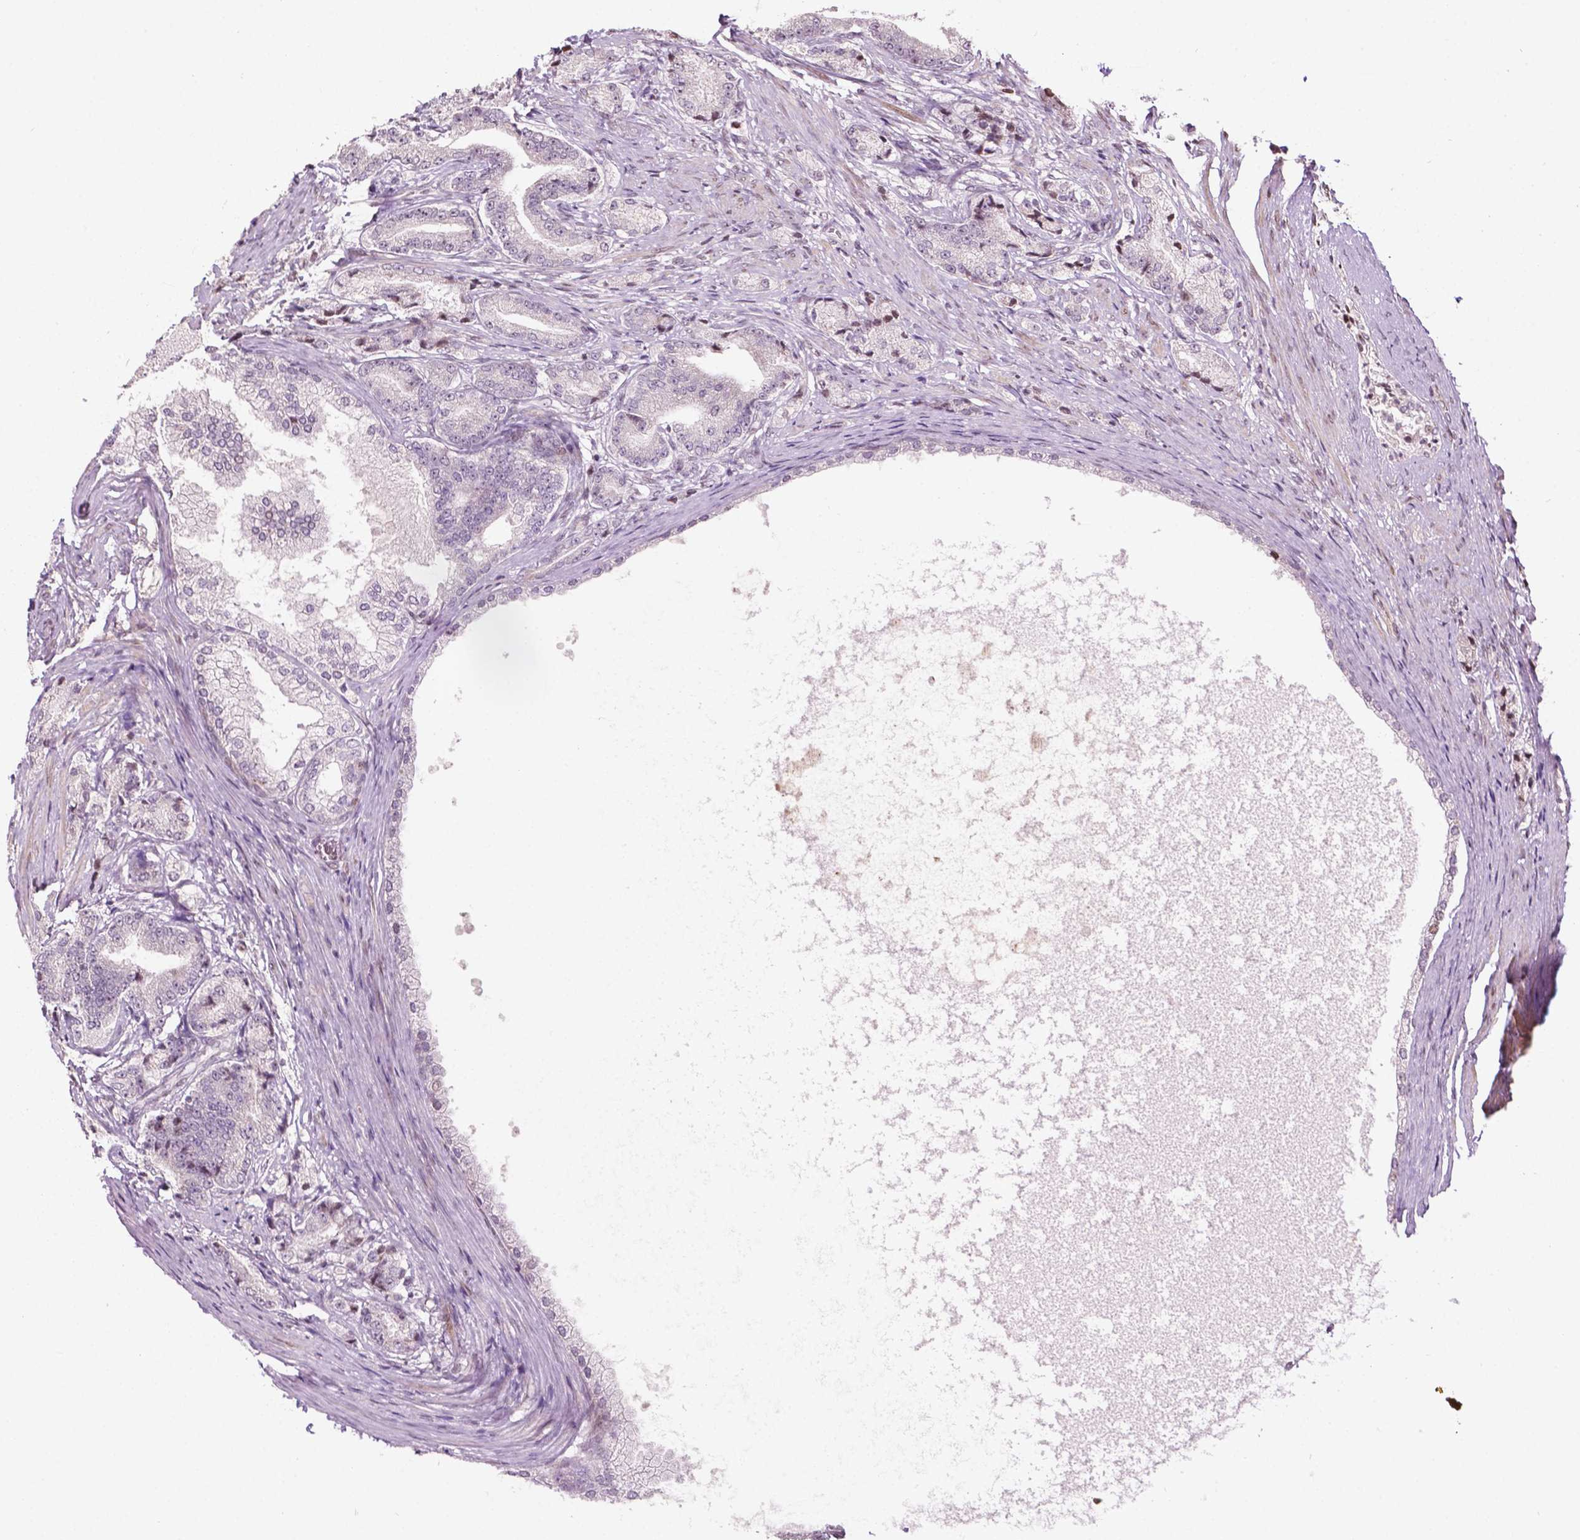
{"staining": {"intensity": "negative", "quantity": "none", "location": "none"}, "tissue": "prostate cancer", "cell_type": "Tumor cells", "image_type": "cancer", "snomed": [{"axis": "morphology", "description": "Adenocarcinoma, High grade"}, {"axis": "topography", "description": "Prostate and seminal vesicle, NOS"}], "caption": "There is no significant positivity in tumor cells of prostate cancer (adenocarcinoma (high-grade)). The staining was performed using DAB to visualize the protein expression in brown, while the nuclei were stained in blue with hematoxylin (Magnification: 20x).", "gene": "PTPN18", "patient": {"sex": "male", "age": 61}}